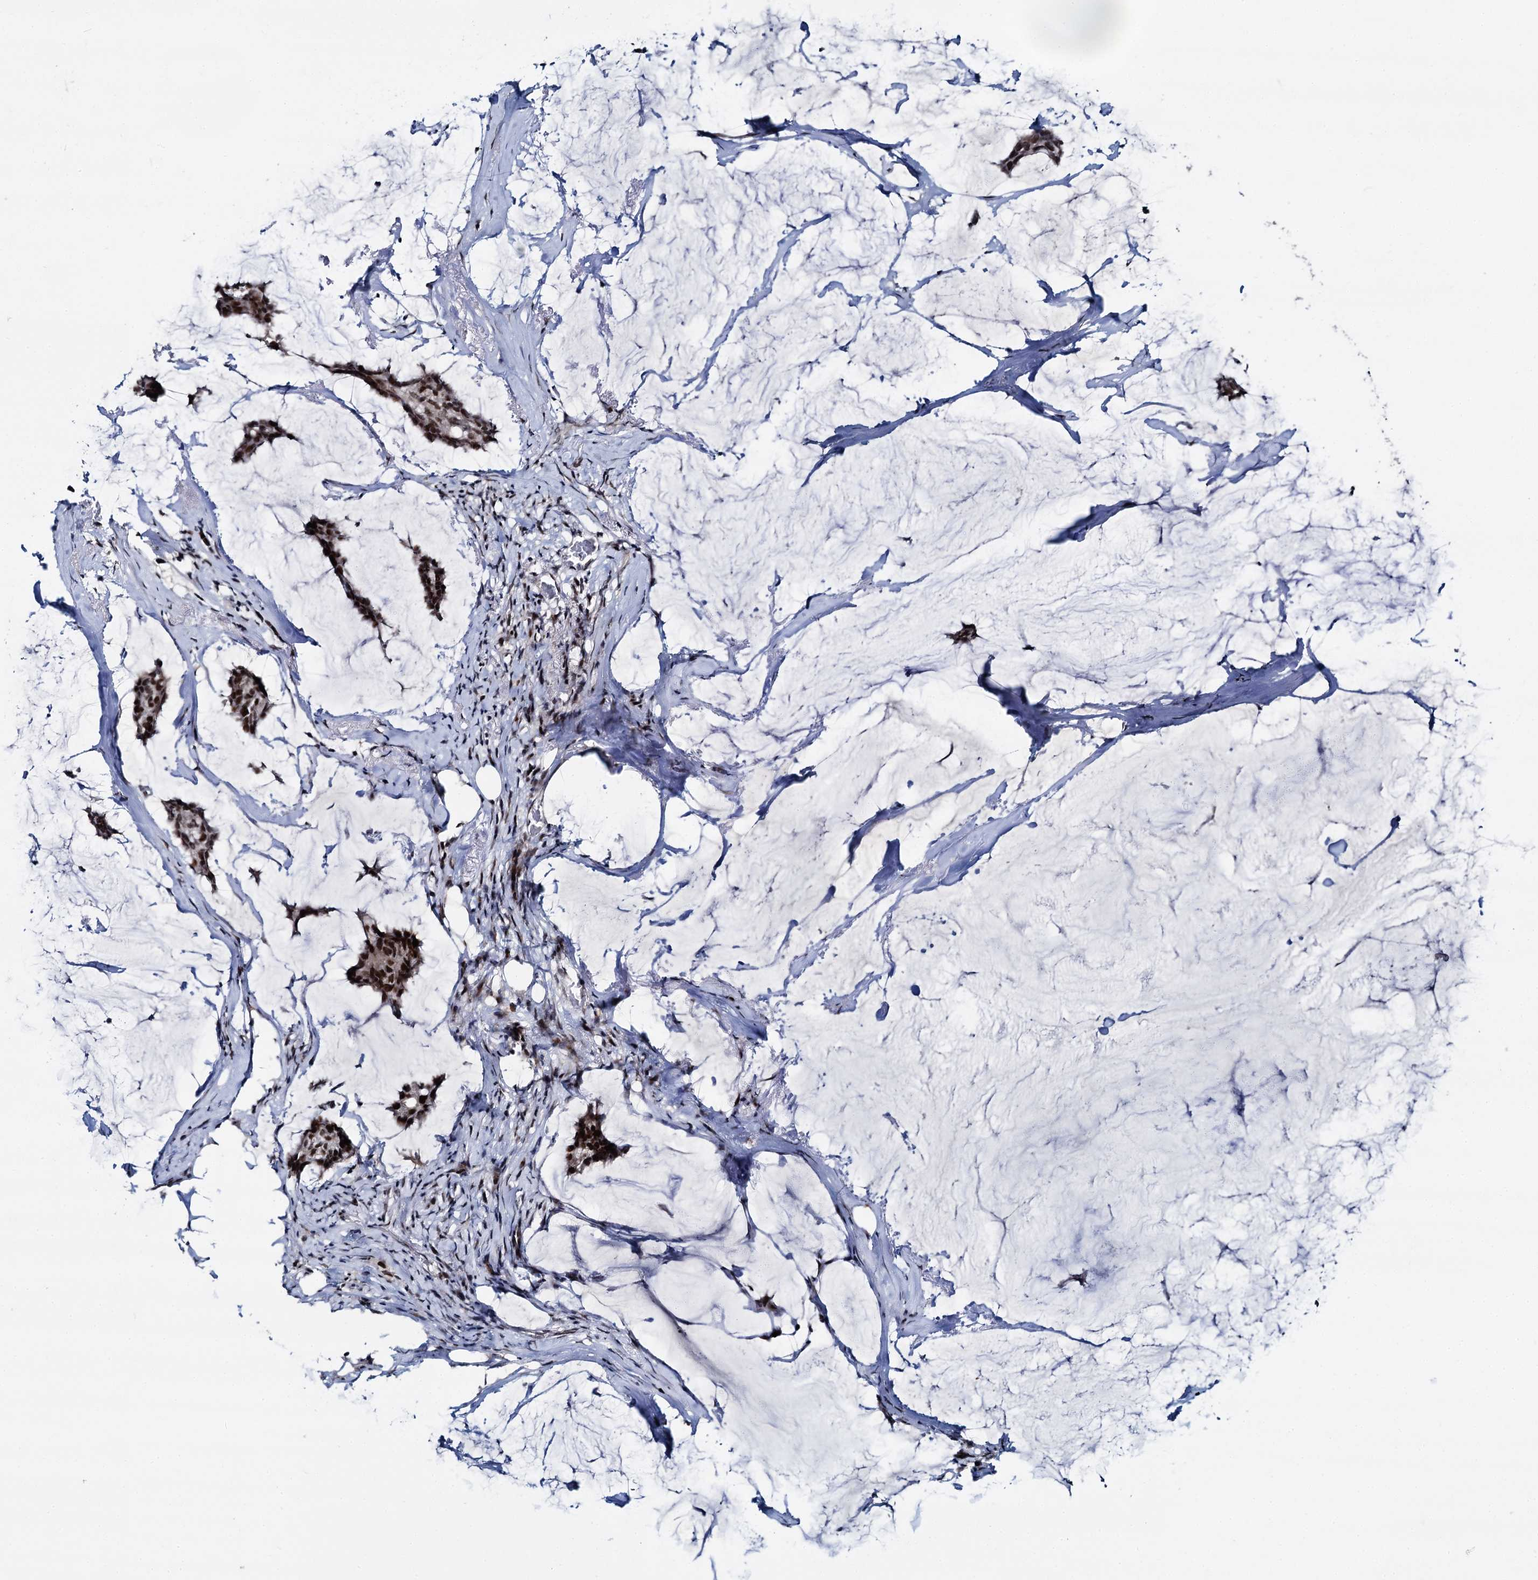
{"staining": {"intensity": "moderate", "quantity": ">75%", "location": "nuclear"}, "tissue": "breast cancer", "cell_type": "Tumor cells", "image_type": "cancer", "snomed": [{"axis": "morphology", "description": "Duct carcinoma"}, {"axis": "topography", "description": "Breast"}], "caption": "Immunohistochemical staining of intraductal carcinoma (breast) shows medium levels of moderate nuclear staining in approximately >75% of tumor cells. The protein of interest is shown in brown color, while the nuclei are stained blue.", "gene": "RUFY2", "patient": {"sex": "female", "age": 93}}